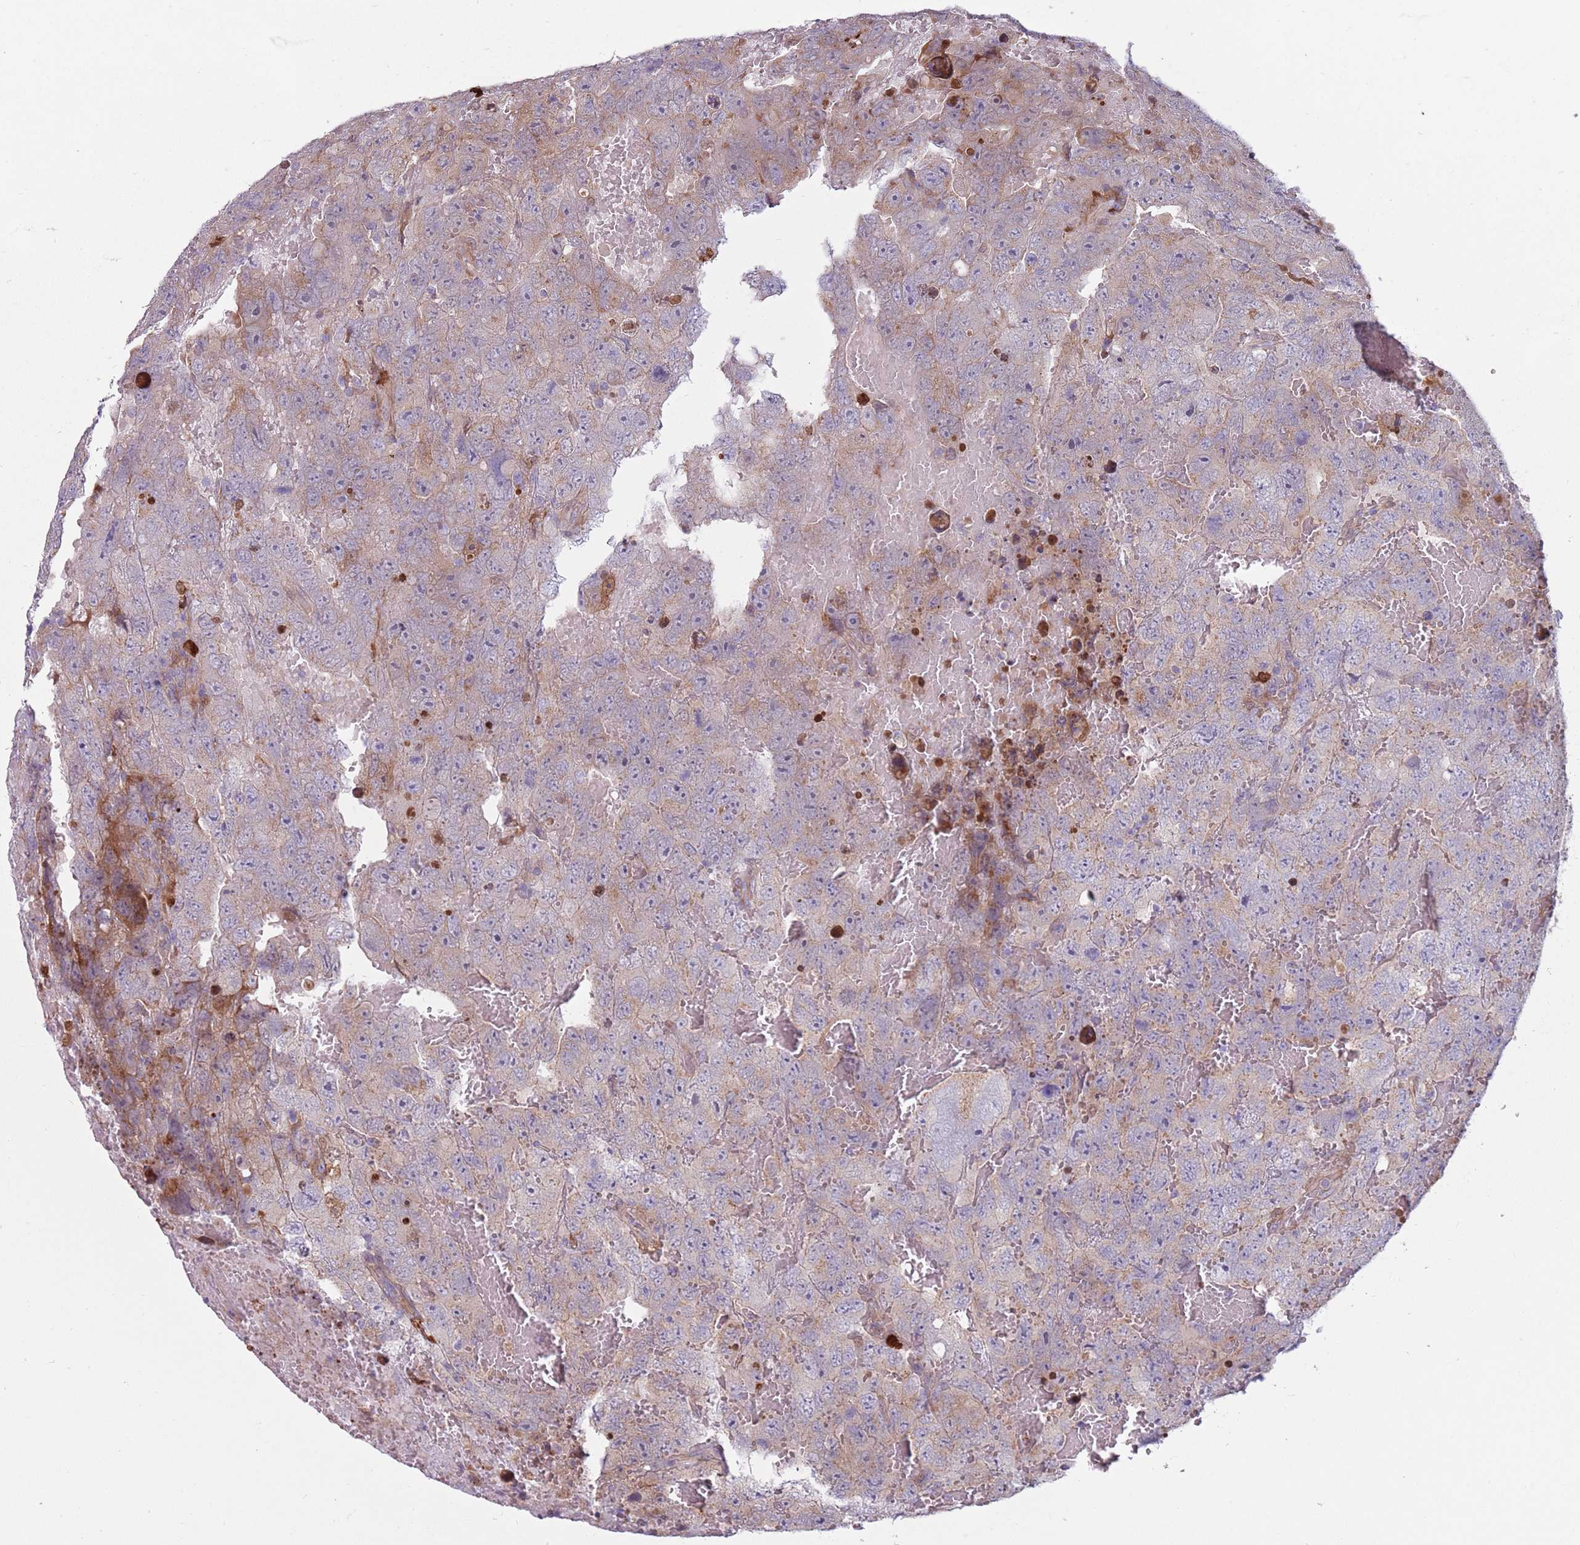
{"staining": {"intensity": "weak", "quantity": "<25%", "location": "cytoplasmic/membranous"}, "tissue": "testis cancer", "cell_type": "Tumor cells", "image_type": "cancer", "snomed": [{"axis": "morphology", "description": "Carcinoma, Embryonal, NOS"}, {"axis": "topography", "description": "Testis"}], "caption": "Human testis cancer (embryonal carcinoma) stained for a protein using IHC demonstrates no positivity in tumor cells.", "gene": "CCDC150", "patient": {"sex": "male", "age": 45}}